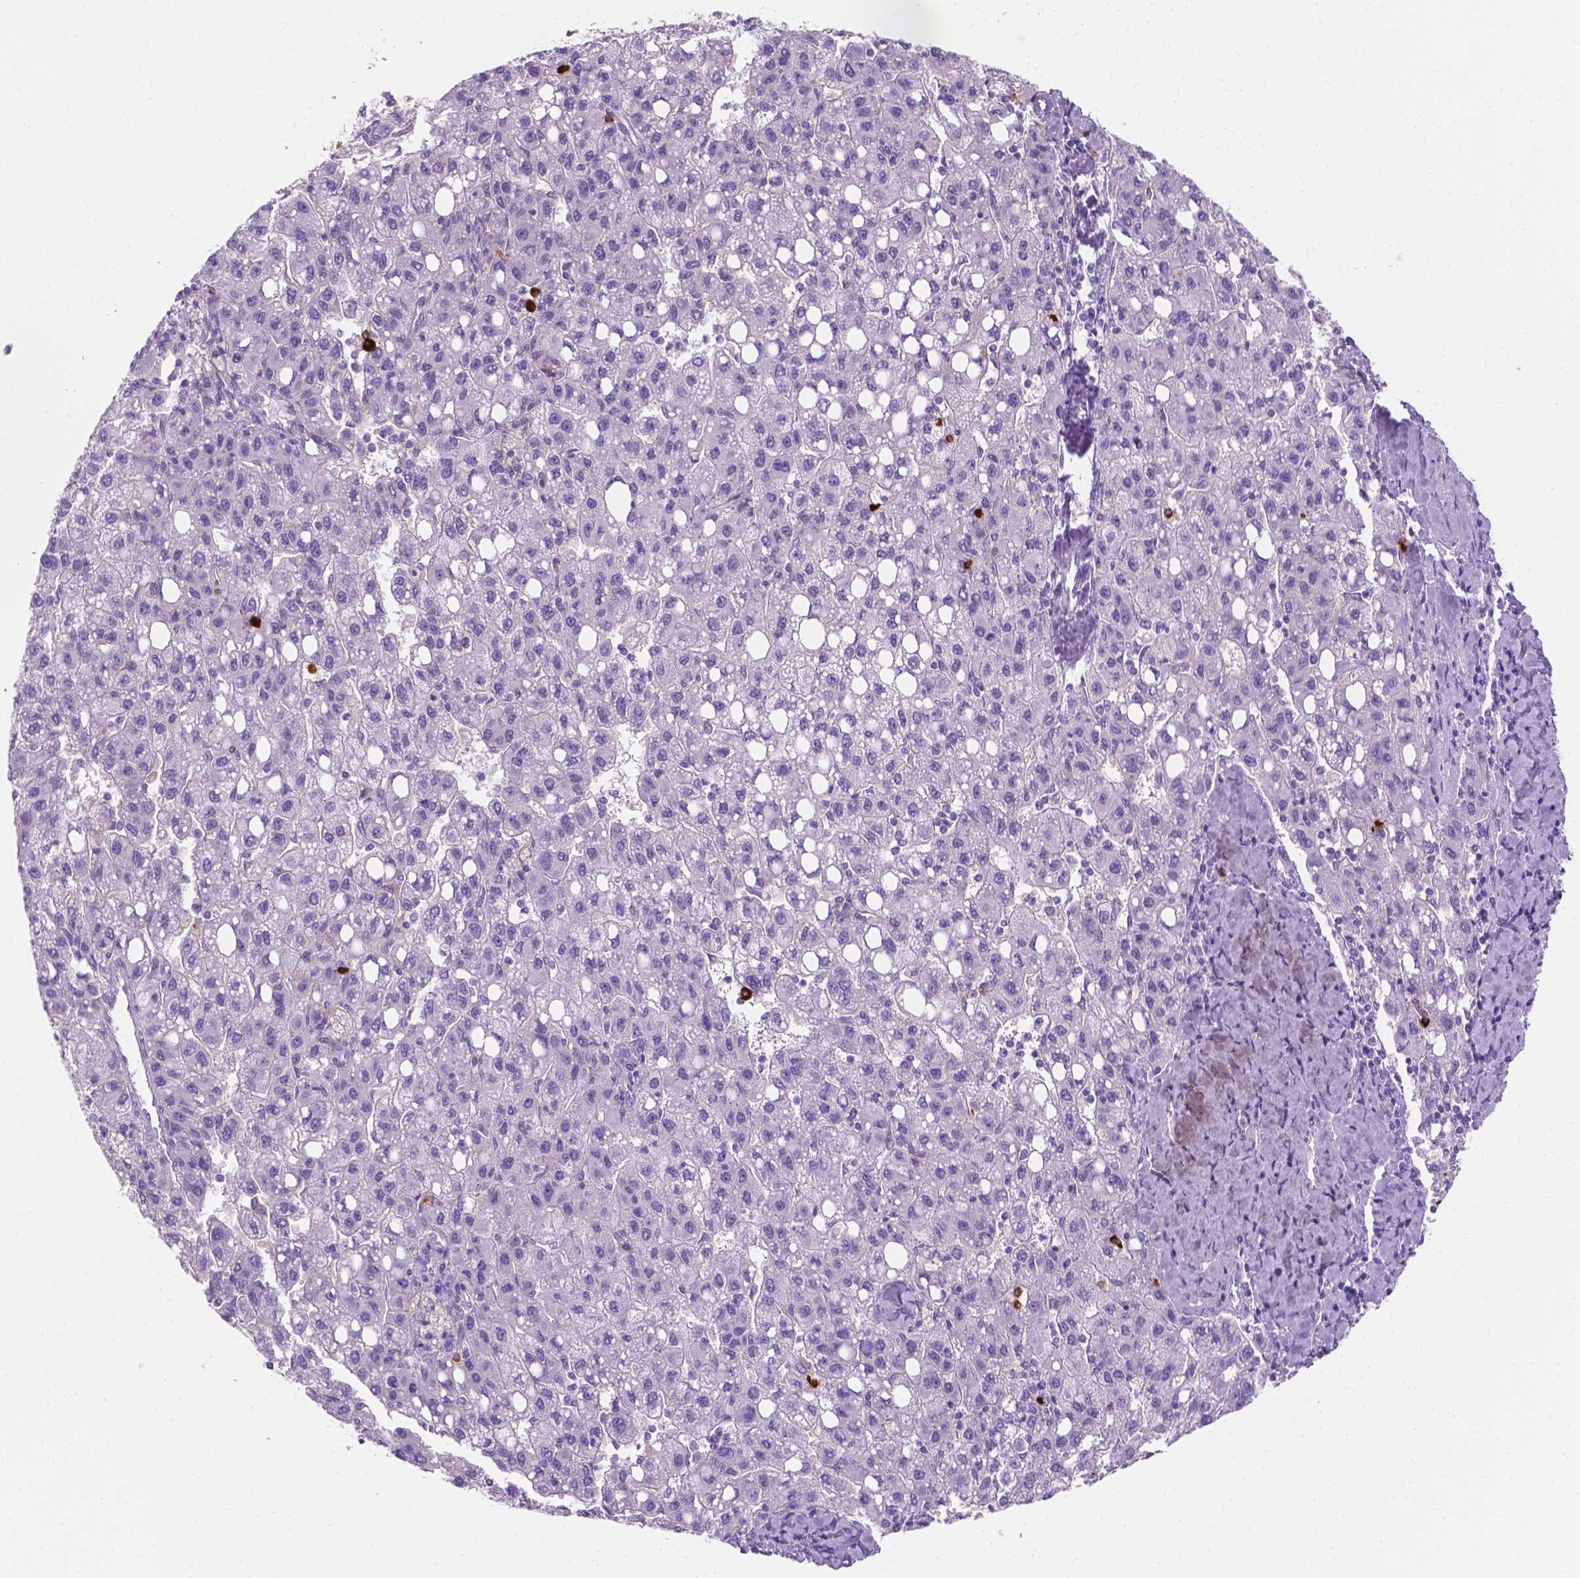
{"staining": {"intensity": "negative", "quantity": "none", "location": "none"}, "tissue": "liver cancer", "cell_type": "Tumor cells", "image_type": "cancer", "snomed": [{"axis": "morphology", "description": "Carcinoma, Hepatocellular, NOS"}, {"axis": "topography", "description": "Liver"}], "caption": "Tumor cells show no significant expression in liver cancer.", "gene": "EPPK1", "patient": {"sex": "female", "age": 82}}